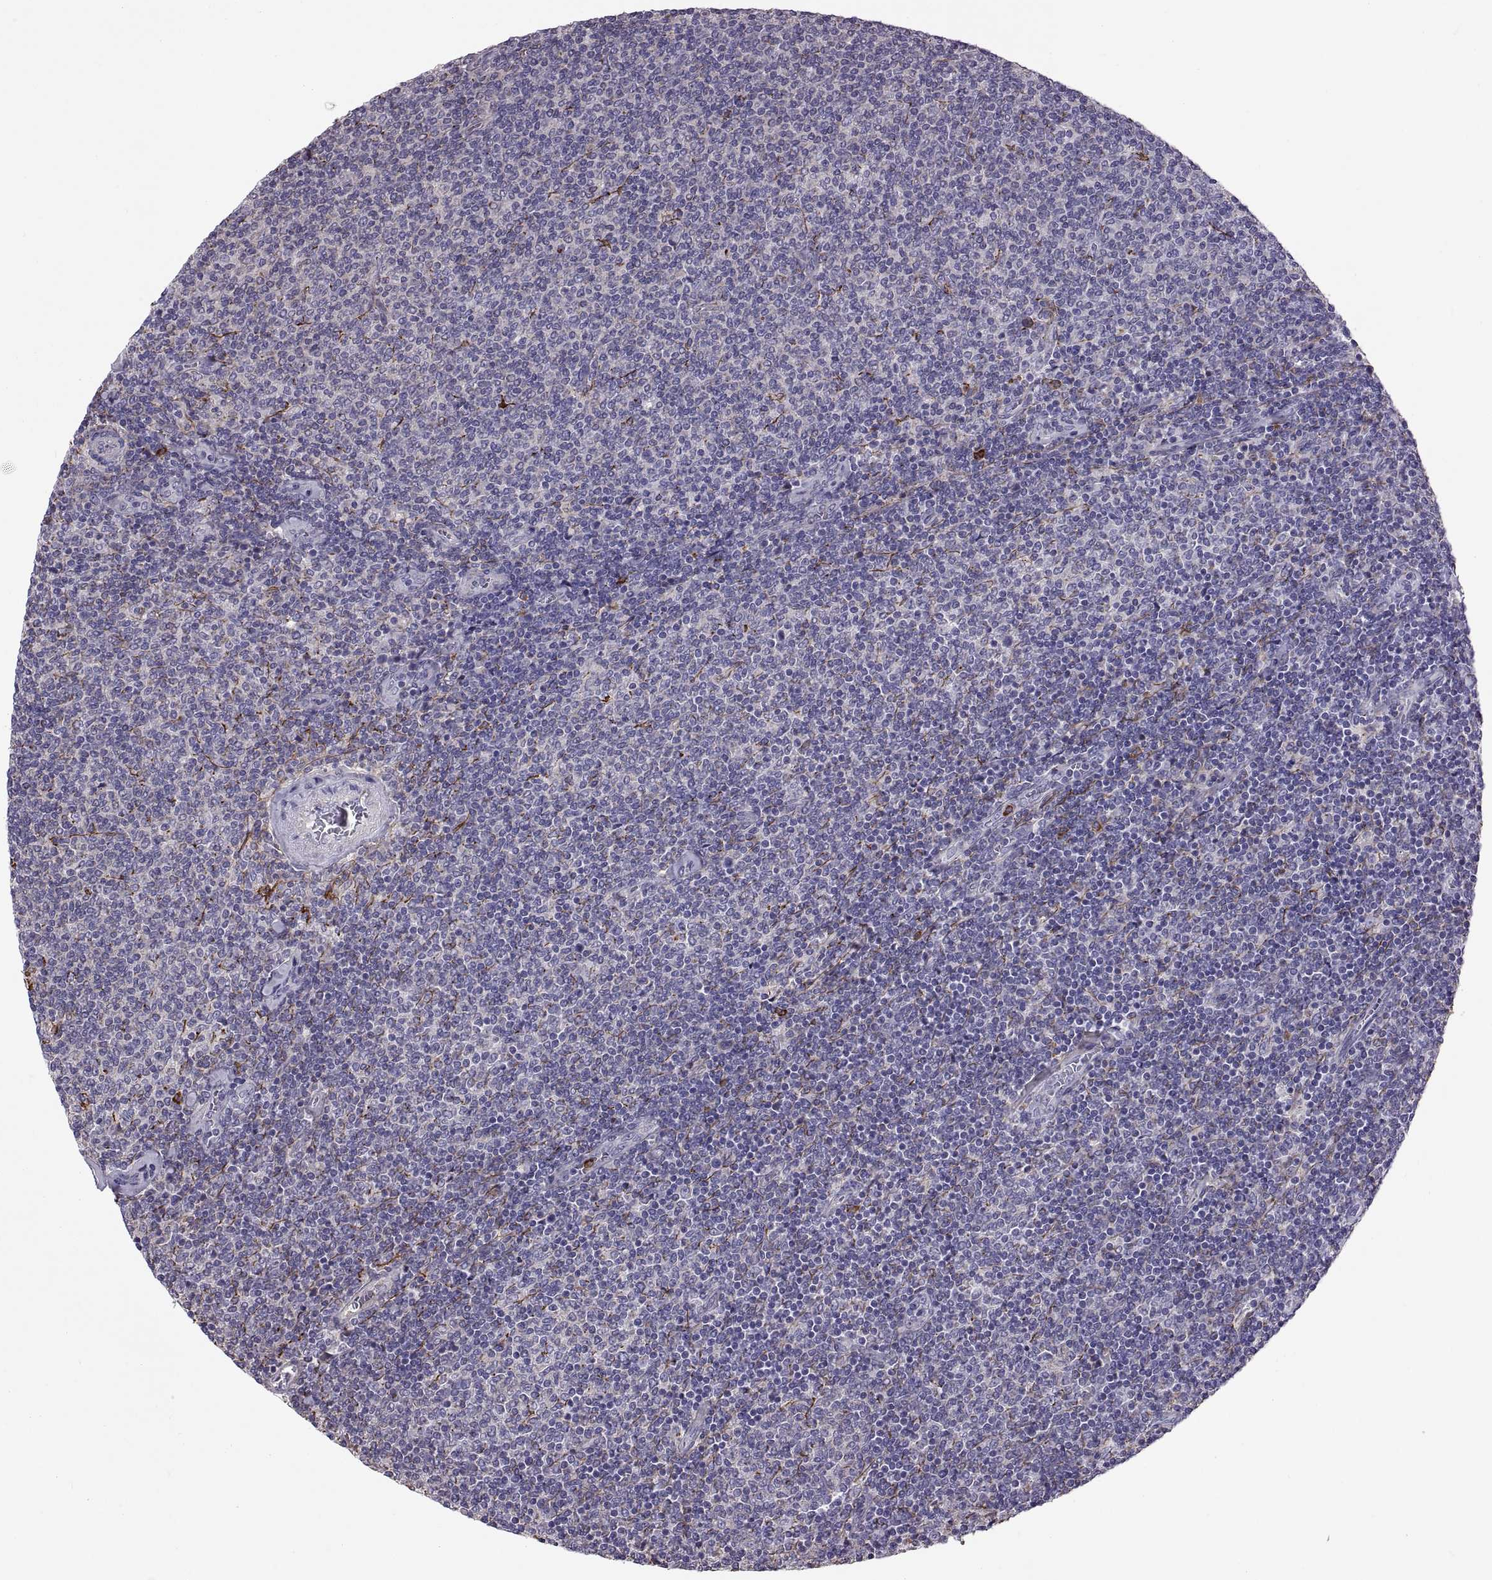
{"staining": {"intensity": "negative", "quantity": "none", "location": "none"}, "tissue": "lymphoma", "cell_type": "Tumor cells", "image_type": "cancer", "snomed": [{"axis": "morphology", "description": "Malignant lymphoma, non-Hodgkin's type, Low grade"}, {"axis": "topography", "description": "Lymph node"}], "caption": "Immunohistochemistry (IHC) of lymphoma demonstrates no staining in tumor cells. (Immunohistochemistry (IHC), brightfield microscopy, high magnification).", "gene": "EMILIN2", "patient": {"sex": "male", "age": 52}}